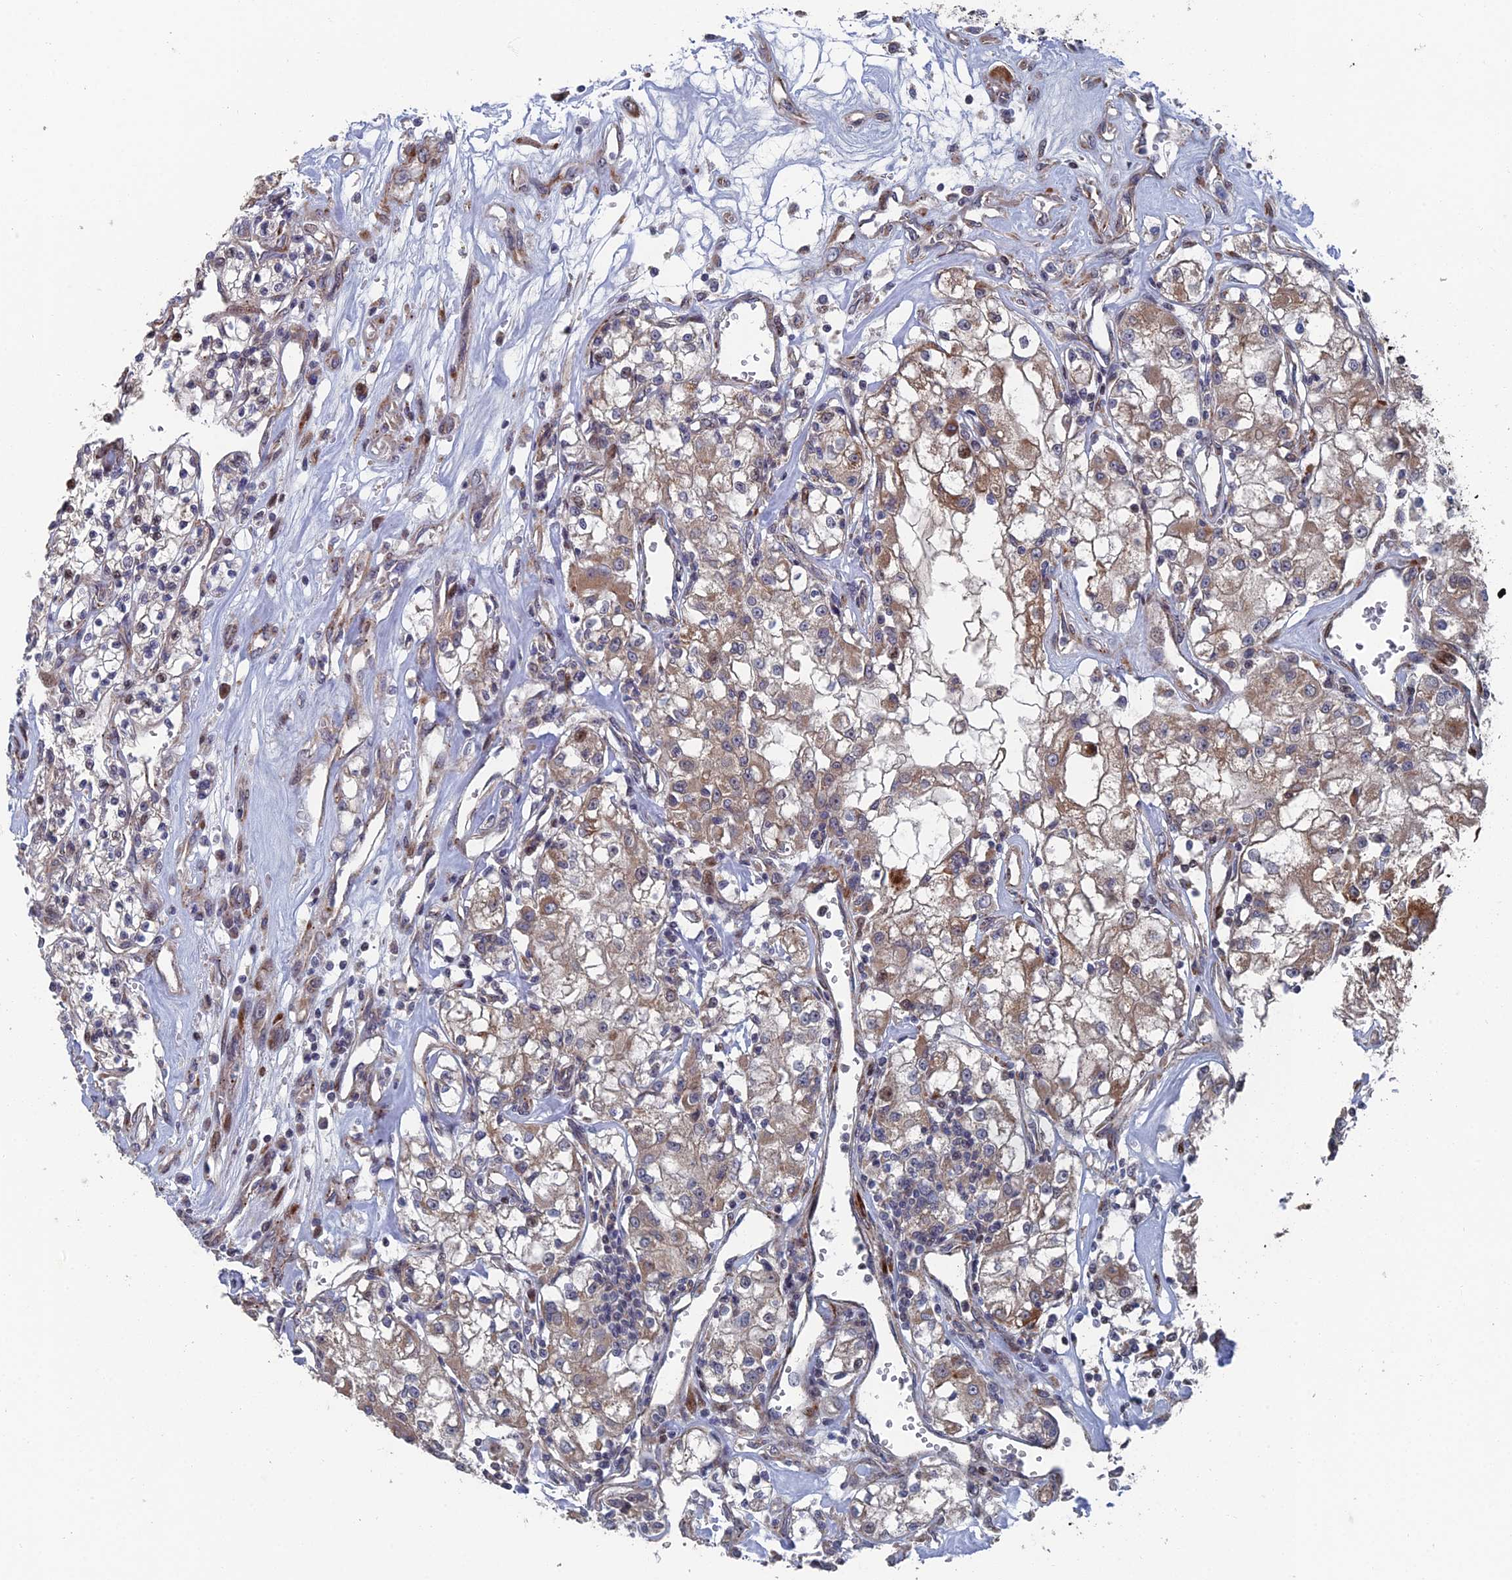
{"staining": {"intensity": "moderate", "quantity": "25%-75%", "location": "cytoplasmic/membranous"}, "tissue": "renal cancer", "cell_type": "Tumor cells", "image_type": "cancer", "snomed": [{"axis": "morphology", "description": "Adenocarcinoma, NOS"}, {"axis": "topography", "description": "Kidney"}], "caption": "High-magnification brightfield microscopy of renal adenocarcinoma stained with DAB (brown) and counterstained with hematoxylin (blue). tumor cells exhibit moderate cytoplasmic/membranous staining is present in about25%-75% of cells. The staining was performed using DAB, with brown indicating positive protein expression. Nuclei are stained blue with hematoxylin.", "gene": "GTF2IRD1", "patient": {"sex": "female", "age": 59}}